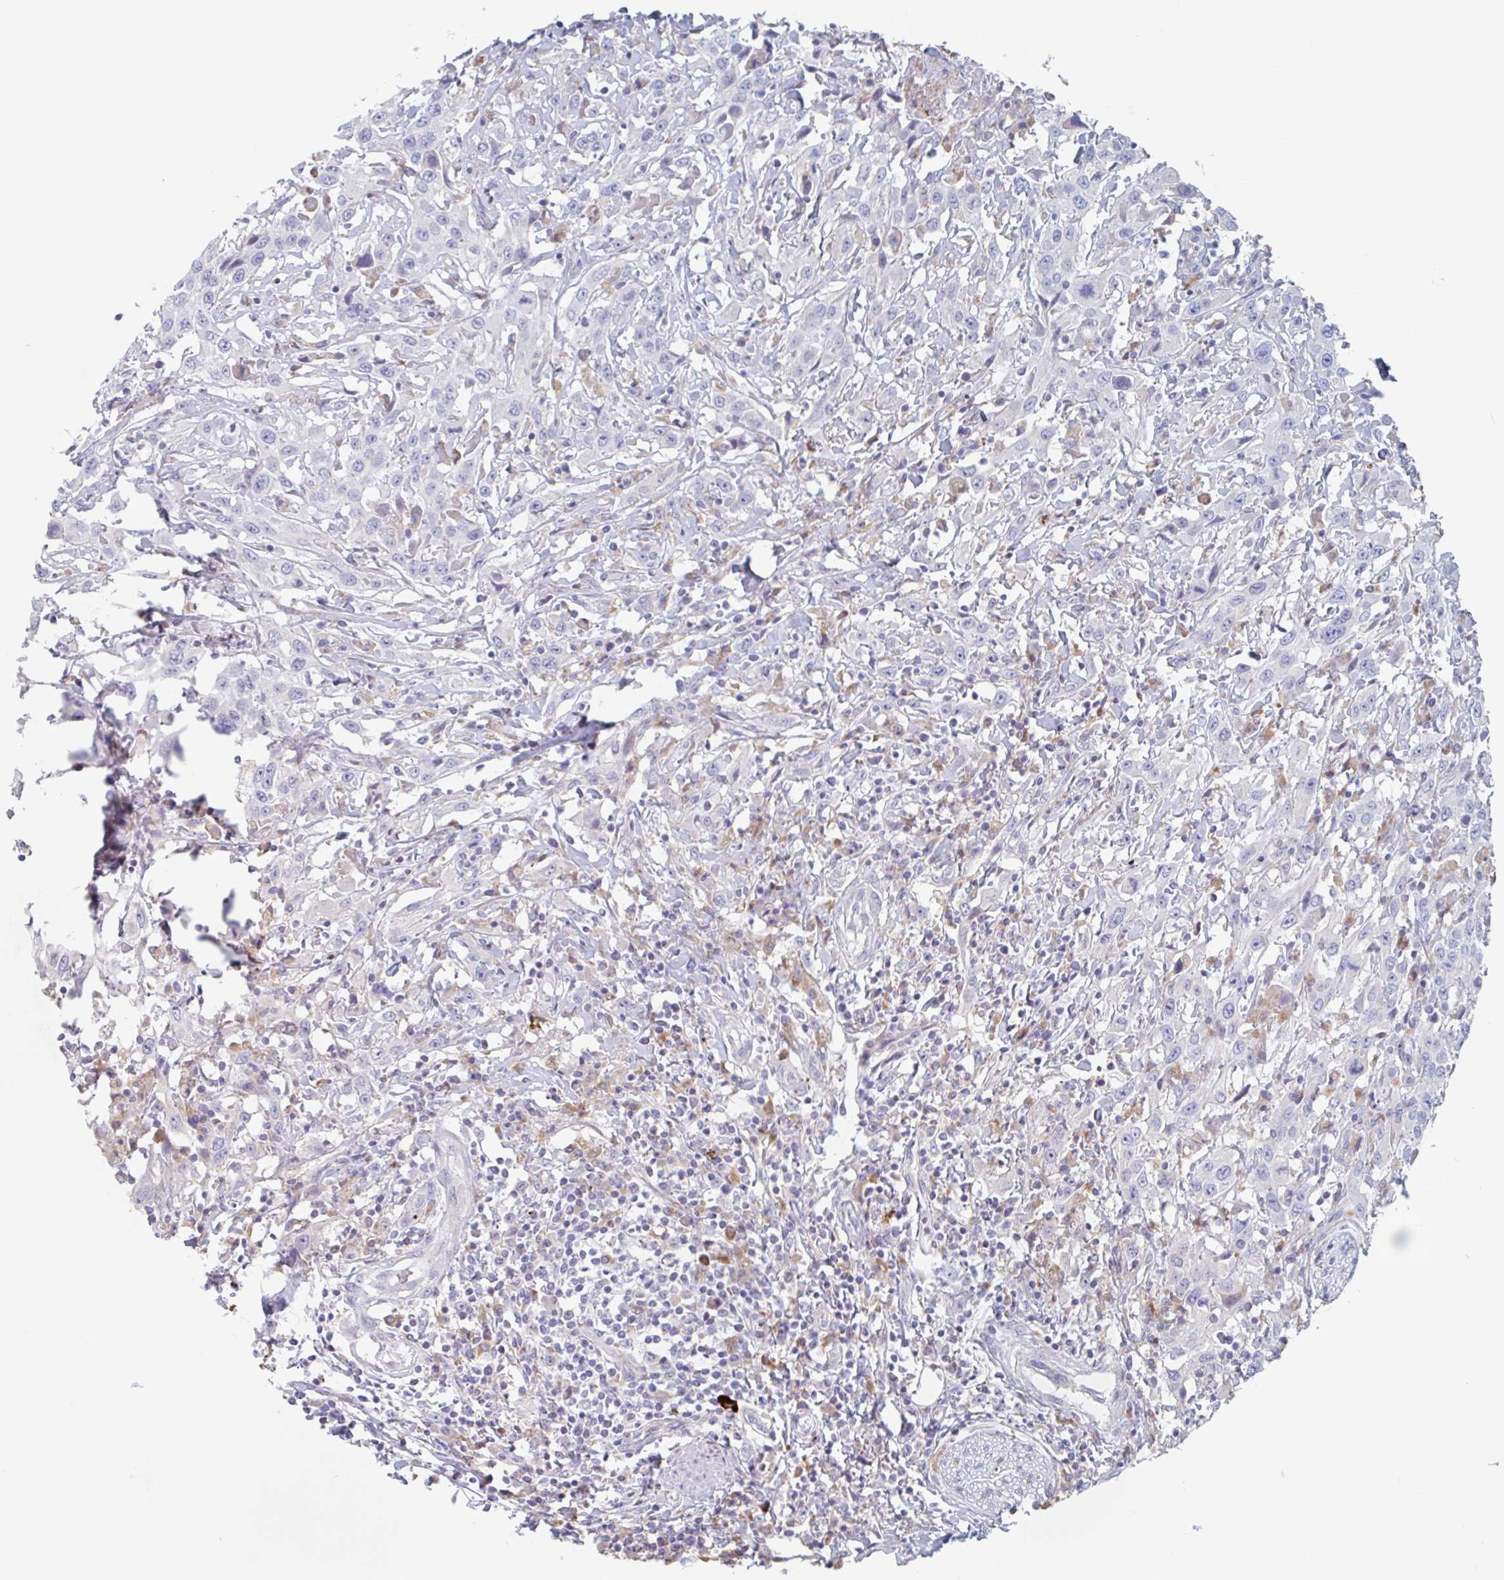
{"staining": {"intensity": "negative", "quantity": "none", "location": "none"}, "tissue": "urothelial cancer", "cell_type": "Tumor cells", "image_type": "cancer", "snomed": [{"axis": "morphology", "description": "Urothelial carcinoma, High grade"}, {"axis": "topography", "description": "Urinary bladder"}], "caption": "Urothelial cancer was stained to show a protein in brown. There is no significant positivity in tumor cells.", "gene": "MANBA", "patient": {"sex": "male", "age": 61}}